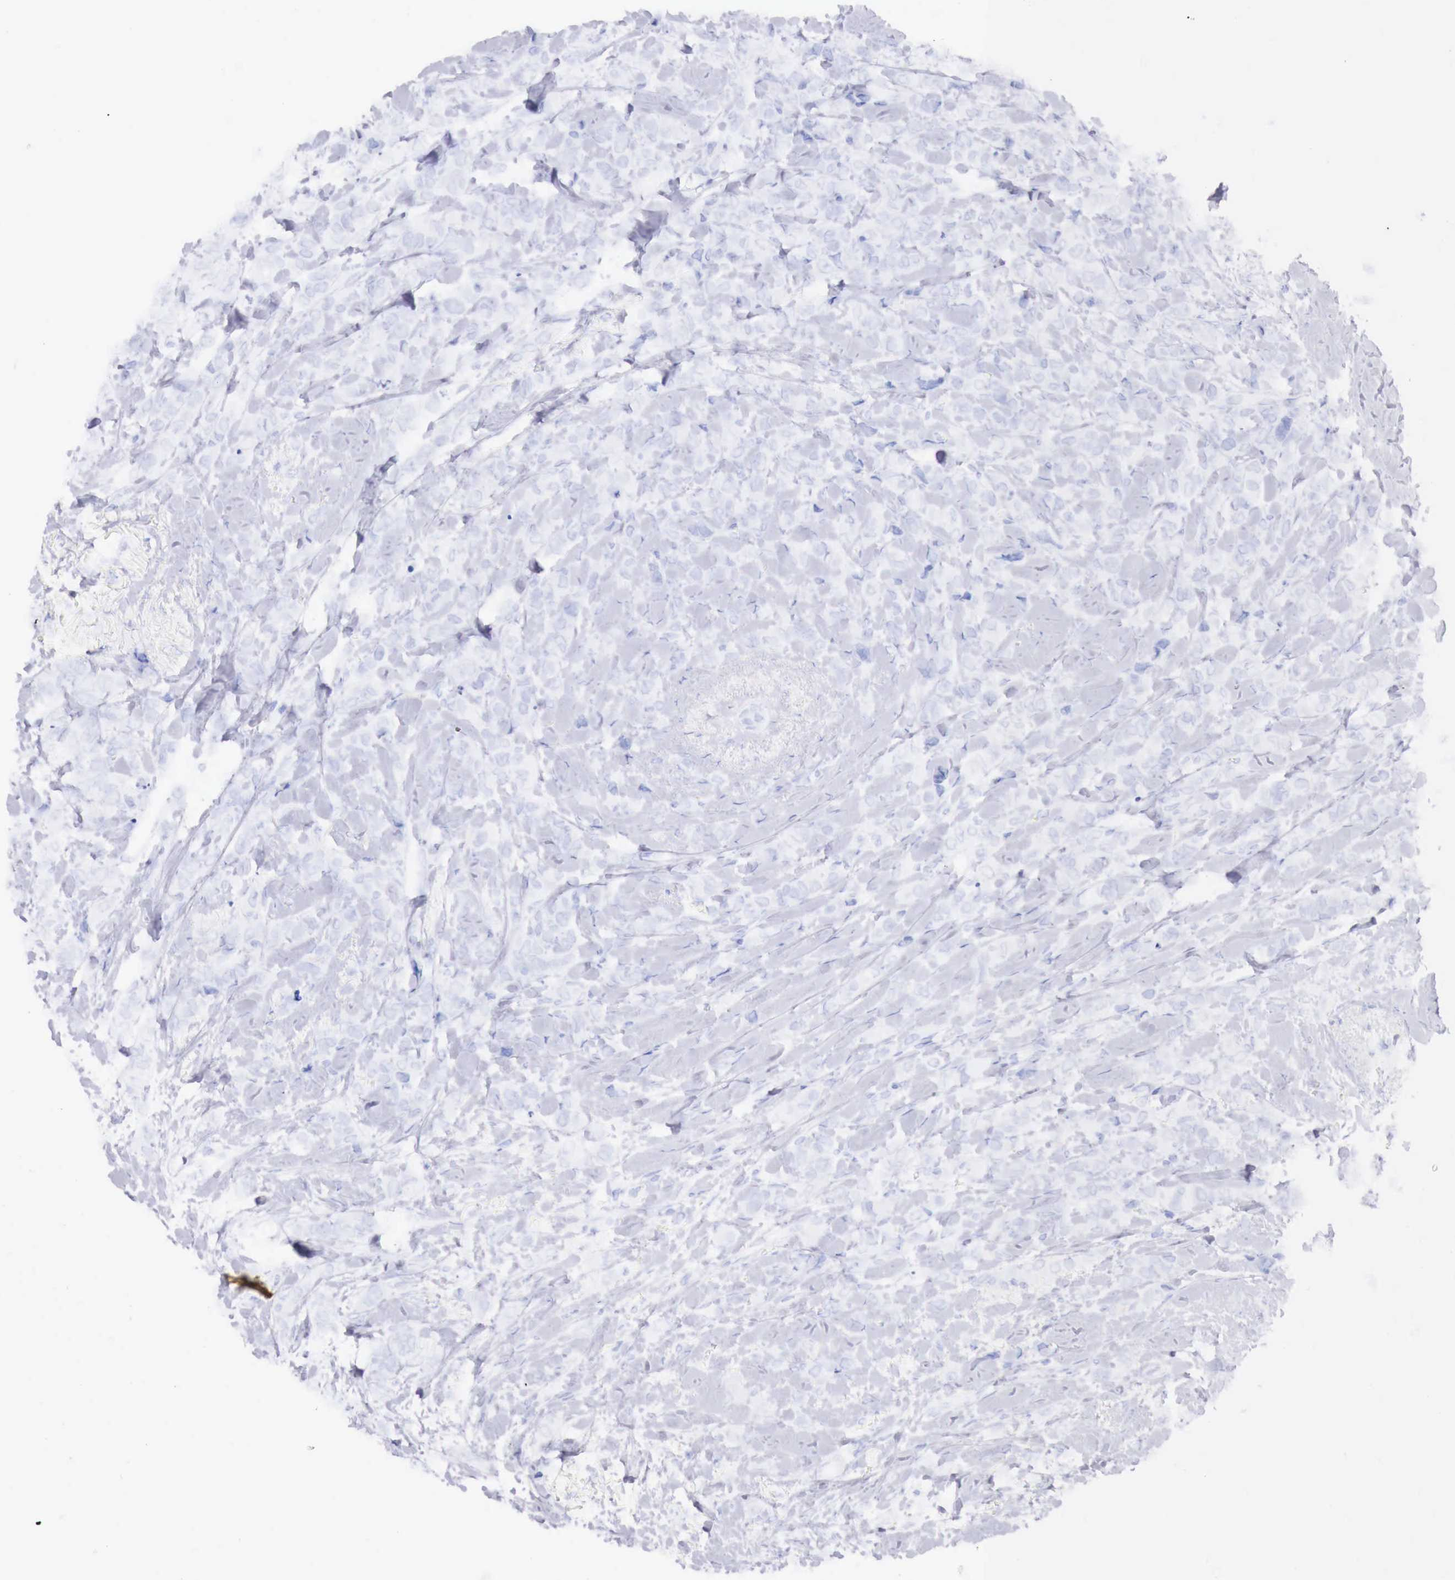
{"staining": {"intensity": "negative", "quantity": "none", "location": "none"}, "tissue": "breast cancer", "cell_type": "Tumor cells", "image_type": "cancer", "snomed": [{"axis": "morphology", "description": "Lobular carcinoma"}, {"axis": "topography", "description": "Breast"}], "caption": "Image shows no protein positivity in tumor cells of breast lobular carcinoma tissue. (Immunohistochemistry, brightfield microscopy, high magnification).", "gene": "INHA", "patient": {"sex": "female", "age": 57}}